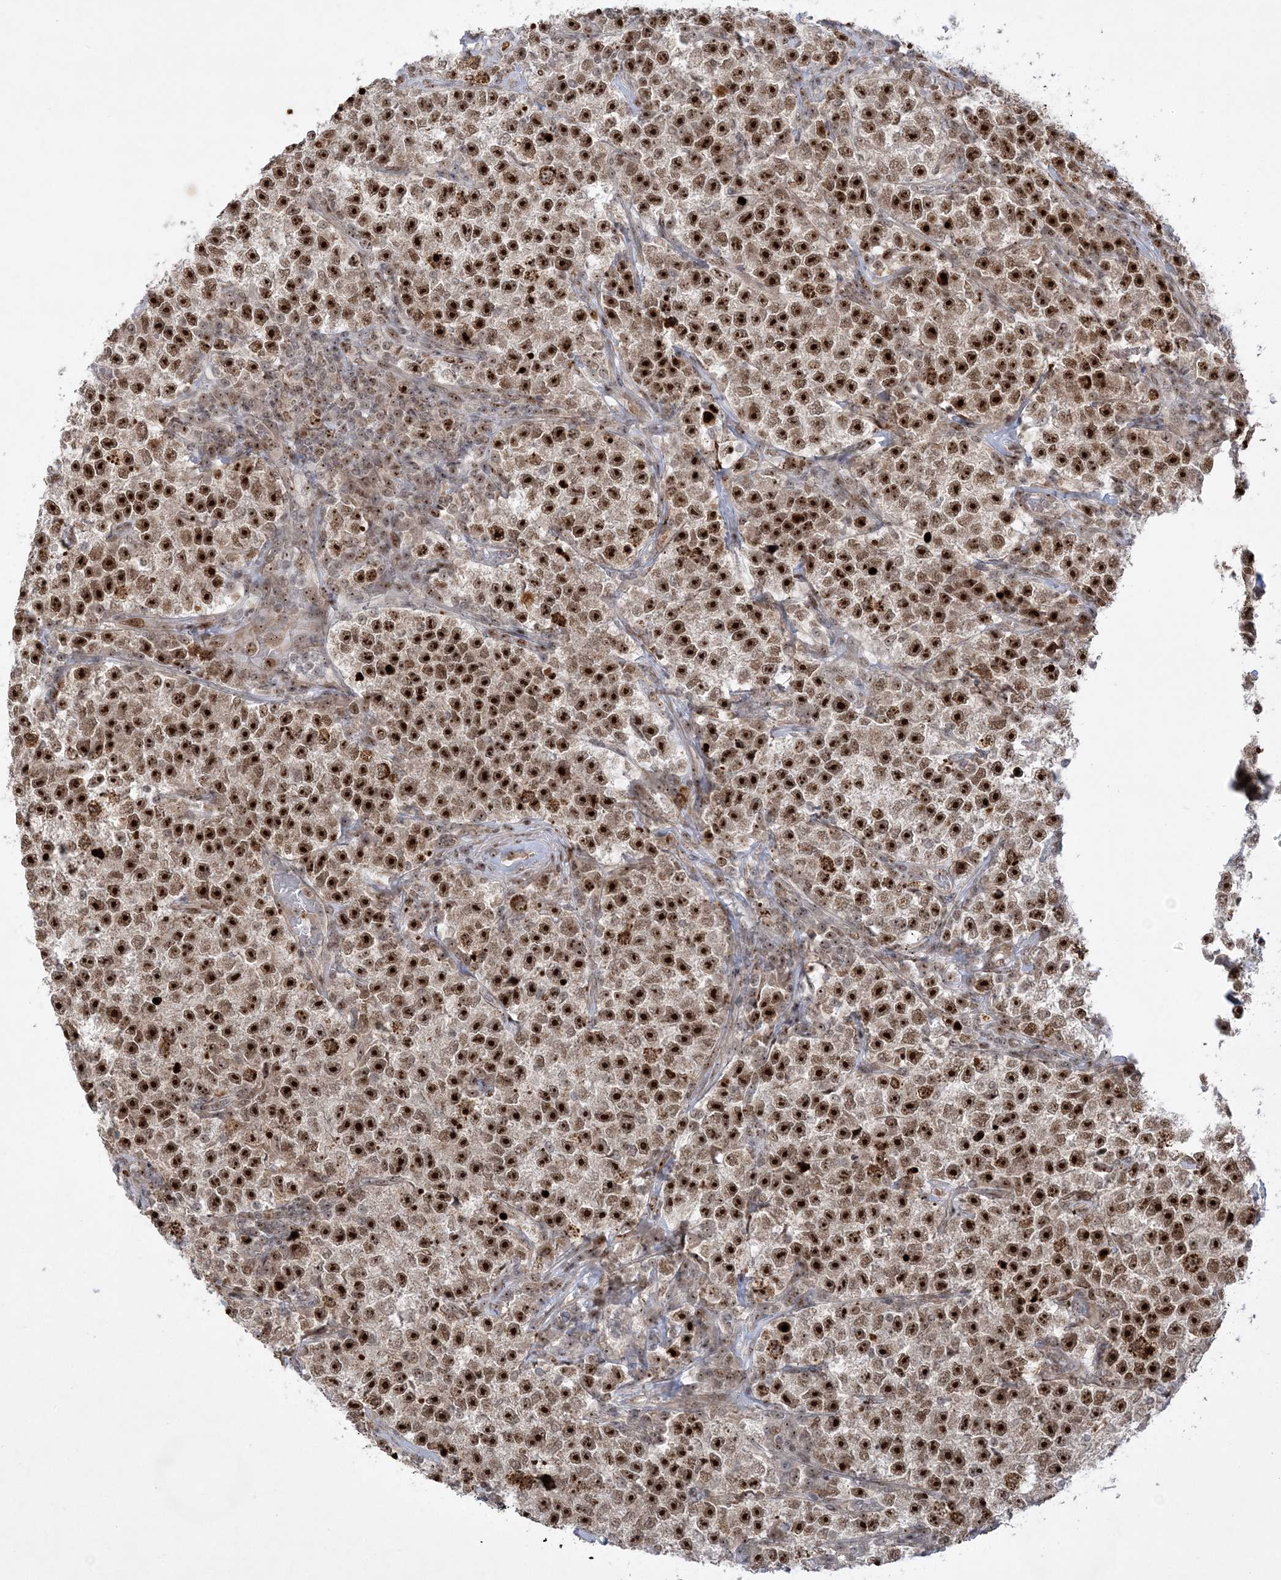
{"staining": {"intensity": "strong", "quantity": ">75%", "location": "nuclear"}, "tissue": "testis cancer", "cell_type": "Tumor cells", "image_type": "cancer", "snomed": [{"axis": "morphology", "description": "Seminoma, NOS"}, {"axis": "topography", "description": "Testis"}], "caption": "The micrograph demonstrates a brown stain indicating the presence of a protein in the nuclear of tumor cells in testis seminoma.", "gene": "NPM3", "patient": {"sex": "male", "age": 22}}